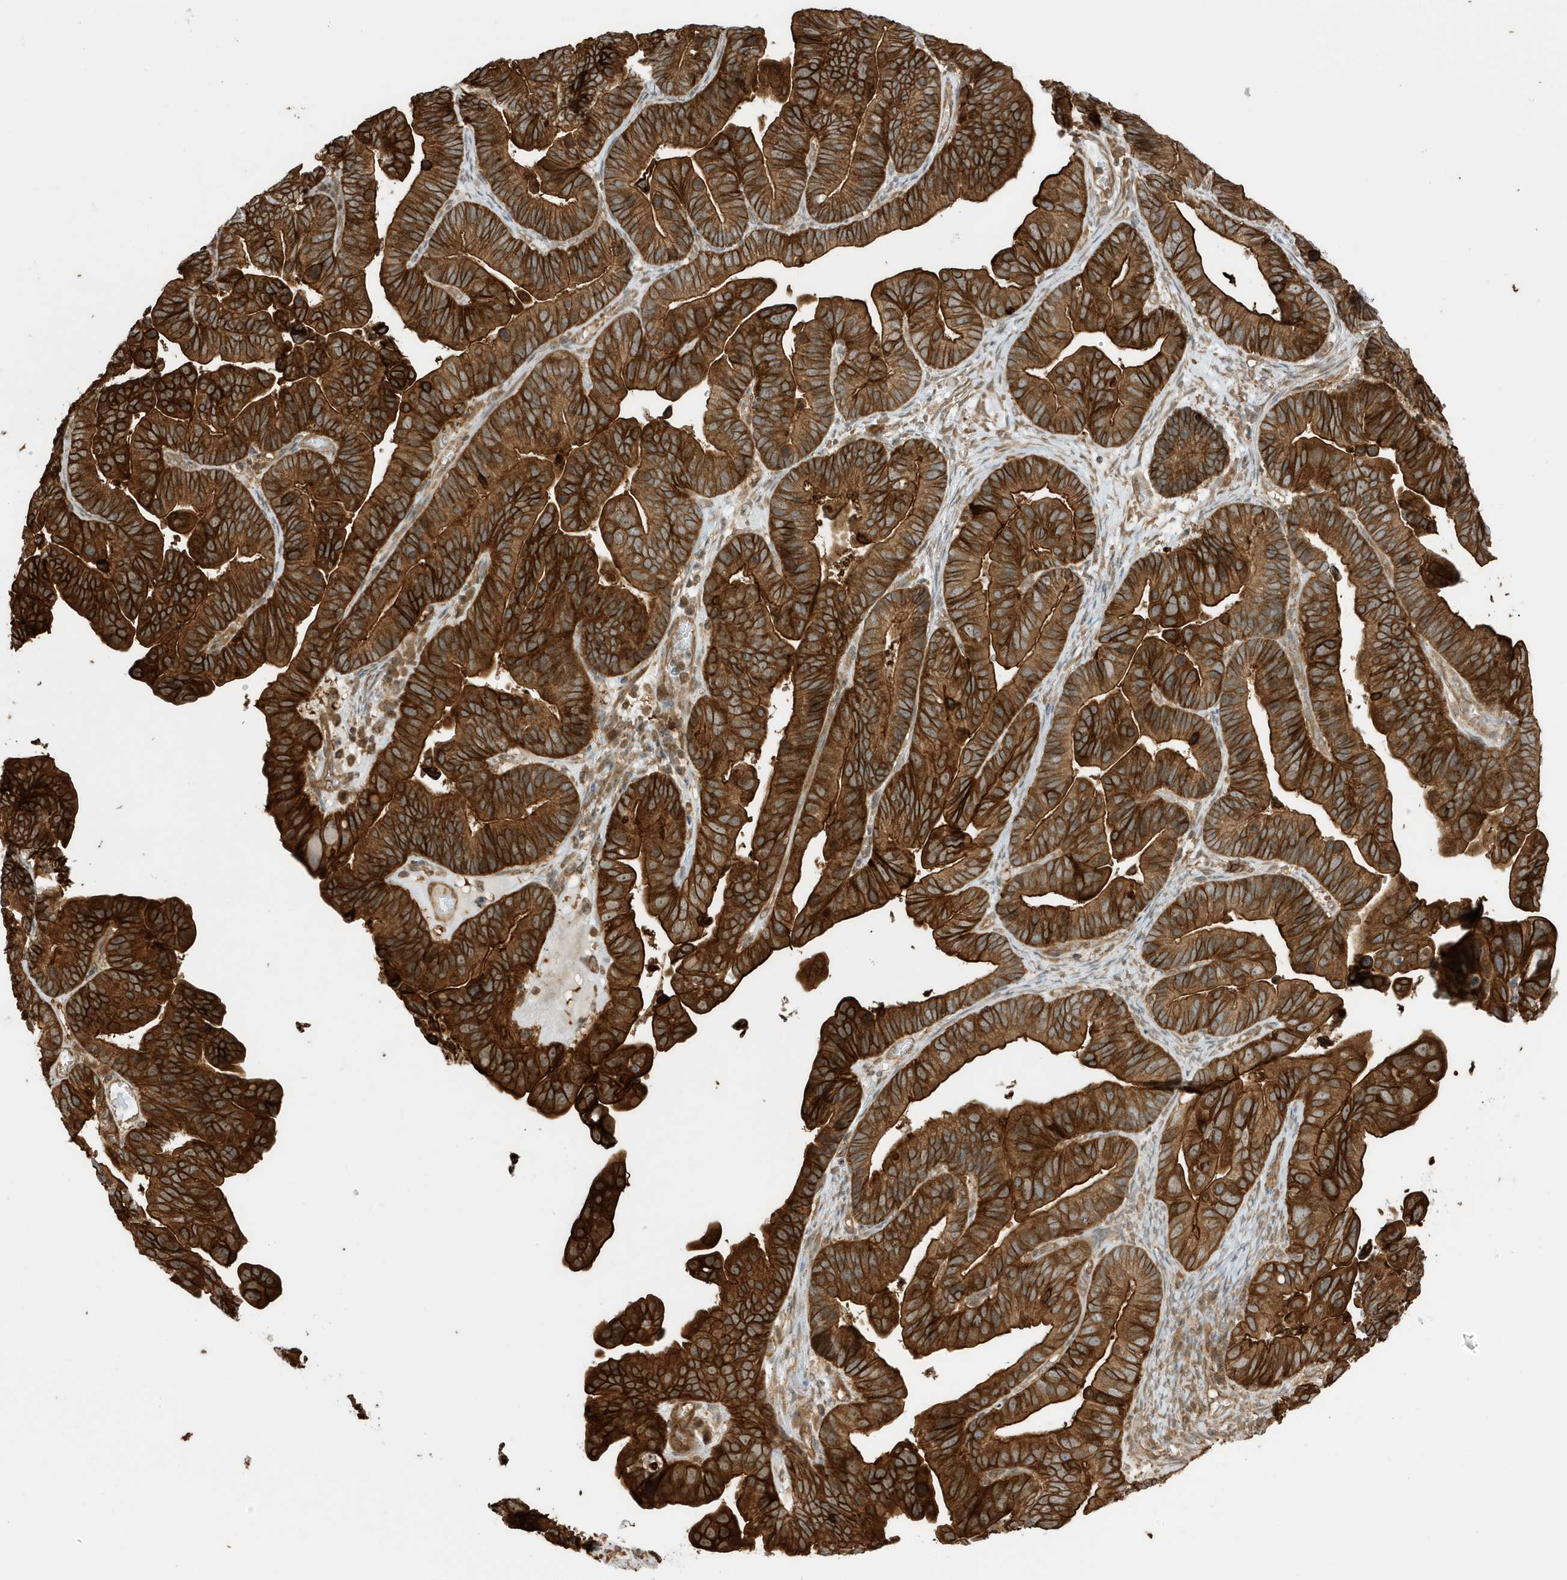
{"staining": {"intensity": "strong", "quantity": ">75%", "location": "cytoplasmic/membranous"}, "tissue": "ovarian cancer", "cell_type": "Tumor cells", "image_type": "cancer", "snomed": [{"axis": "morphology", "description": "Cystadenocarcinoma, serous, NOS"}, {"axis": "topography", "description": "Ovary"}], "caption": "Protein staining of ovarian cancer tissue displays strong cytoplasmic/membranous positivity in approximately >75% of tumor cells.", "gene": "CDC42EP3", "patient": {"sex": "female", "age": 56}}